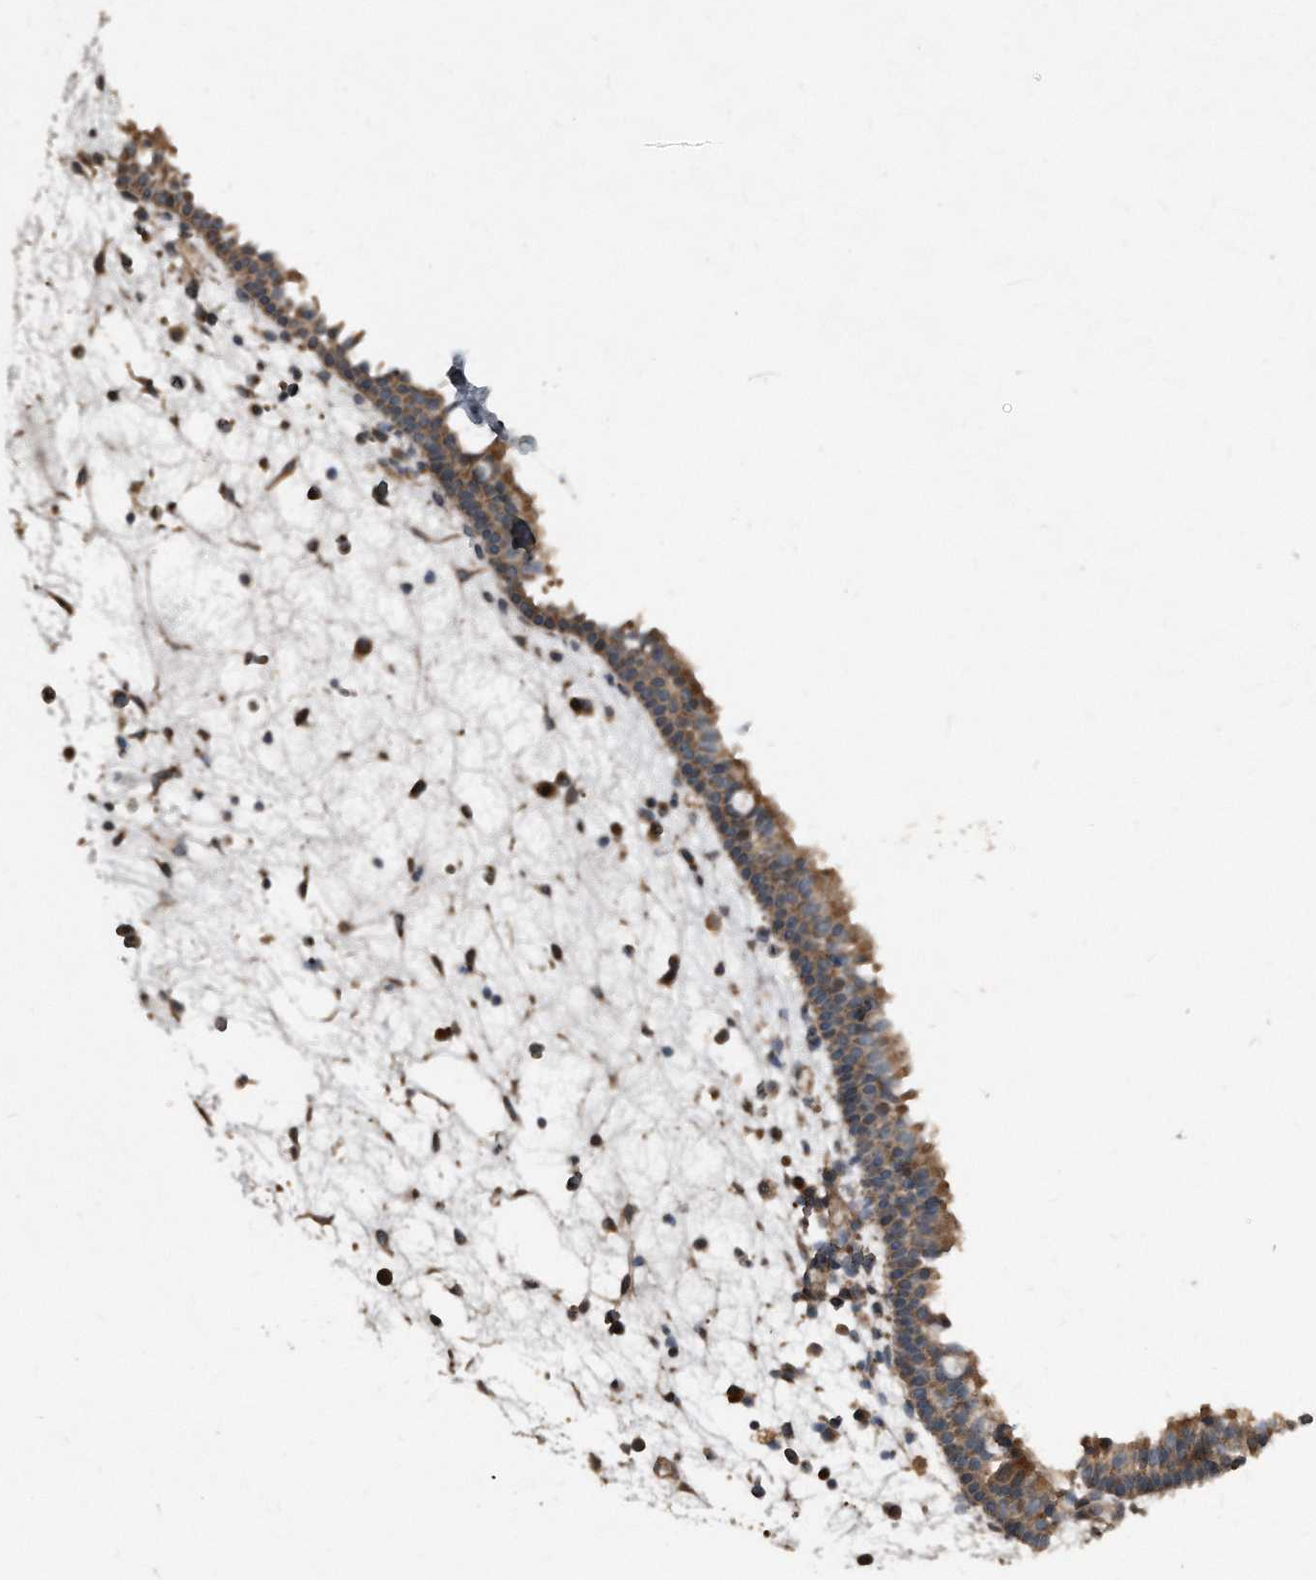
{"staining": {"intensity": "moderate", "quantity": ">75%", "location": "cytoplasmic/membranous"}, "tissue": "nasopharynx", "cell_type": "Respiratory epithelial cells", "image_type": "normal", "snomed": [{"axis": "morphology", "description": "Normal tissue, NOS"}, {"axis": "morphology", "description": "Inflammation, NOS"}, {"axis": "morphology", "description": "Malignant melanoma, Metastatic site"}, {"axis": "topography", "description": "Nasopharynx"}], "caption": "The image displays a brown stain indicating the presence of a protein in the cytoplasmic/membranous of respiratory epithelial cells in nasopharynx. The staining is performed using DAB brown chromogen to label protein expression. The nuclei are counter-stained blue using hematoxylin.", "gene": "ANKRD10", "patient": {"sex": "male", "age": 70}}